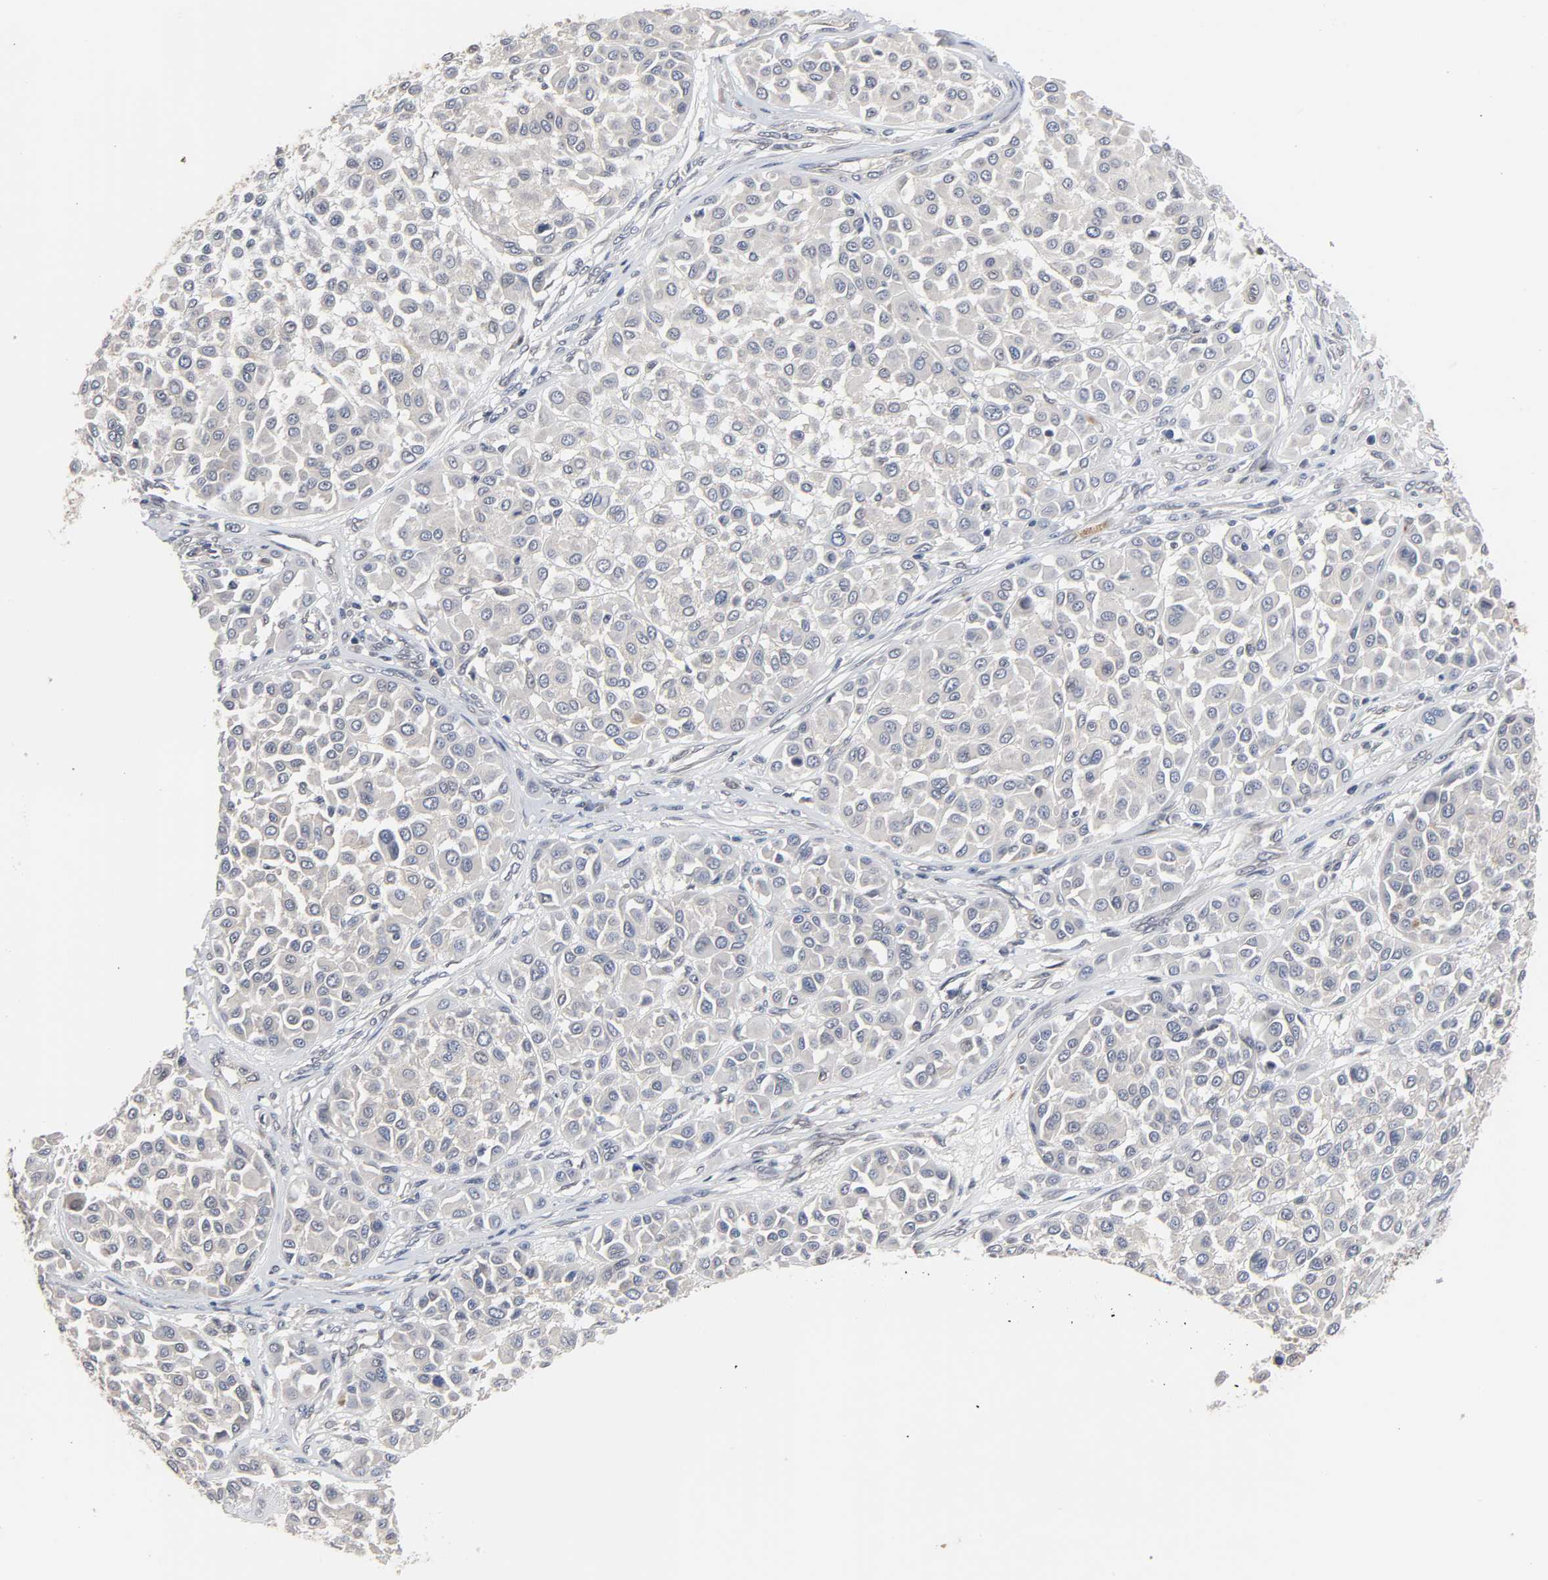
{"staining": {"intensity": "negative", "quantity": "none", "location": "none"}, "tissue": "melanoma", "cell_type": "Tumor cells", "image_type": "cancer", "snomed": [{"axis": "morphology", "description": "Malignant melanoma, Metastatic site"}, {"axis": "topography", "description": "Soft tissue"}], "caption": "Histopathology image shows no protein expression in tumor cells of malignant melanoma (metastatic site) tissue.", "gene": "CCDC175", "patient": {"sex": "male", "age": 41}}